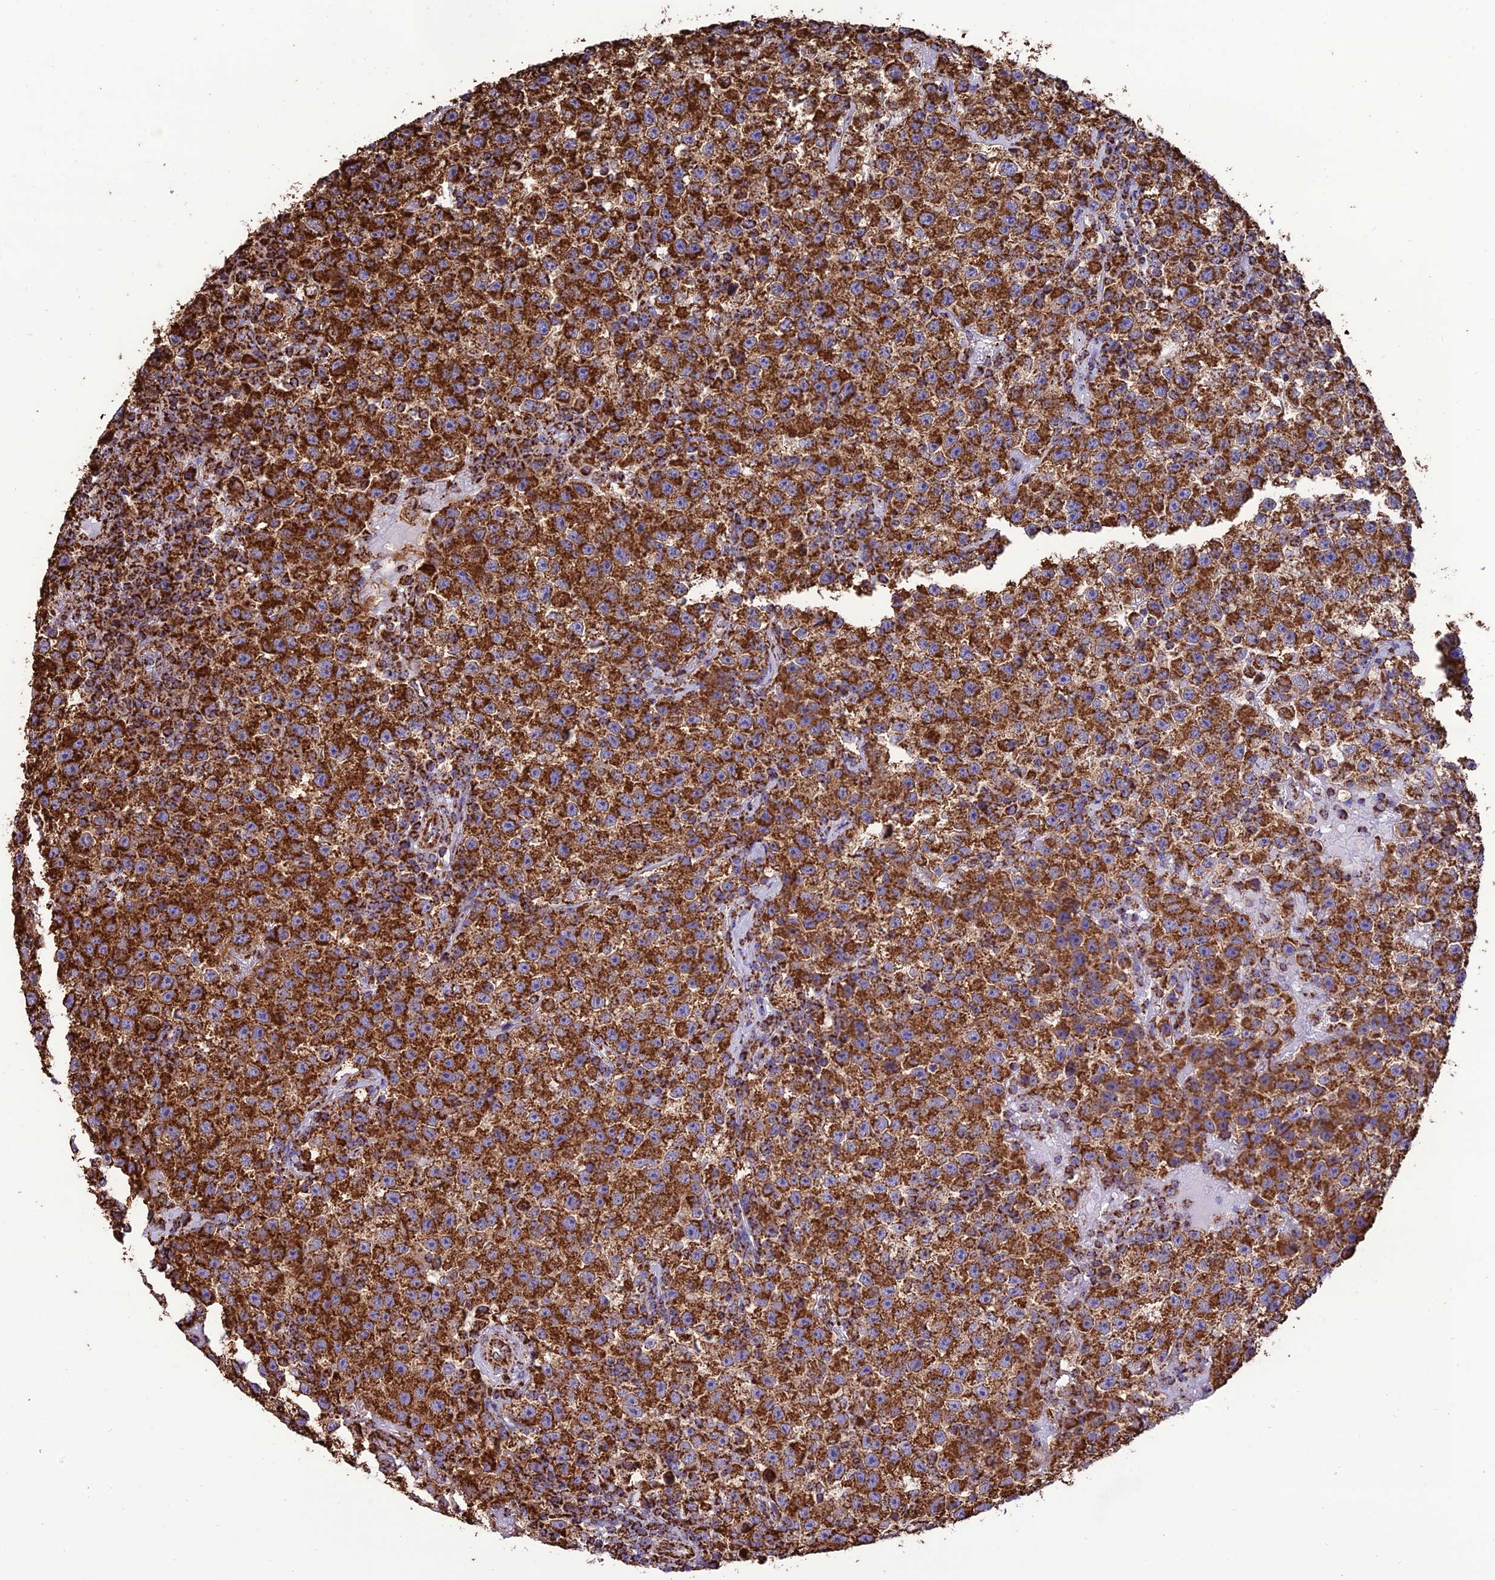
{"staining": {"intensity": "strong", "quantity": ">75%", "location": "cytoplasmic/membranous"}, "tissue": "testis cancer", "cell_type": "Tumor cells", "image_type": "cancer", "snomed": [{"axis": "morphology", "description": "Seminoma, NOS"}, {"axis": "topography", "description": "Testis"}], "caption": "Protein expression analysis of human seminoma (testis) reveals strong cytoplasmic/membranous expression in about >75% of tumor cells. The staining was performed using DAB (3,3'-diaminobenzidine), with brown indicating positive protein expression. Nuclei are stained blue with hematoxylin.", "gene": "NDUFAF1", "patient": {"sex": "male", "age": 22}}